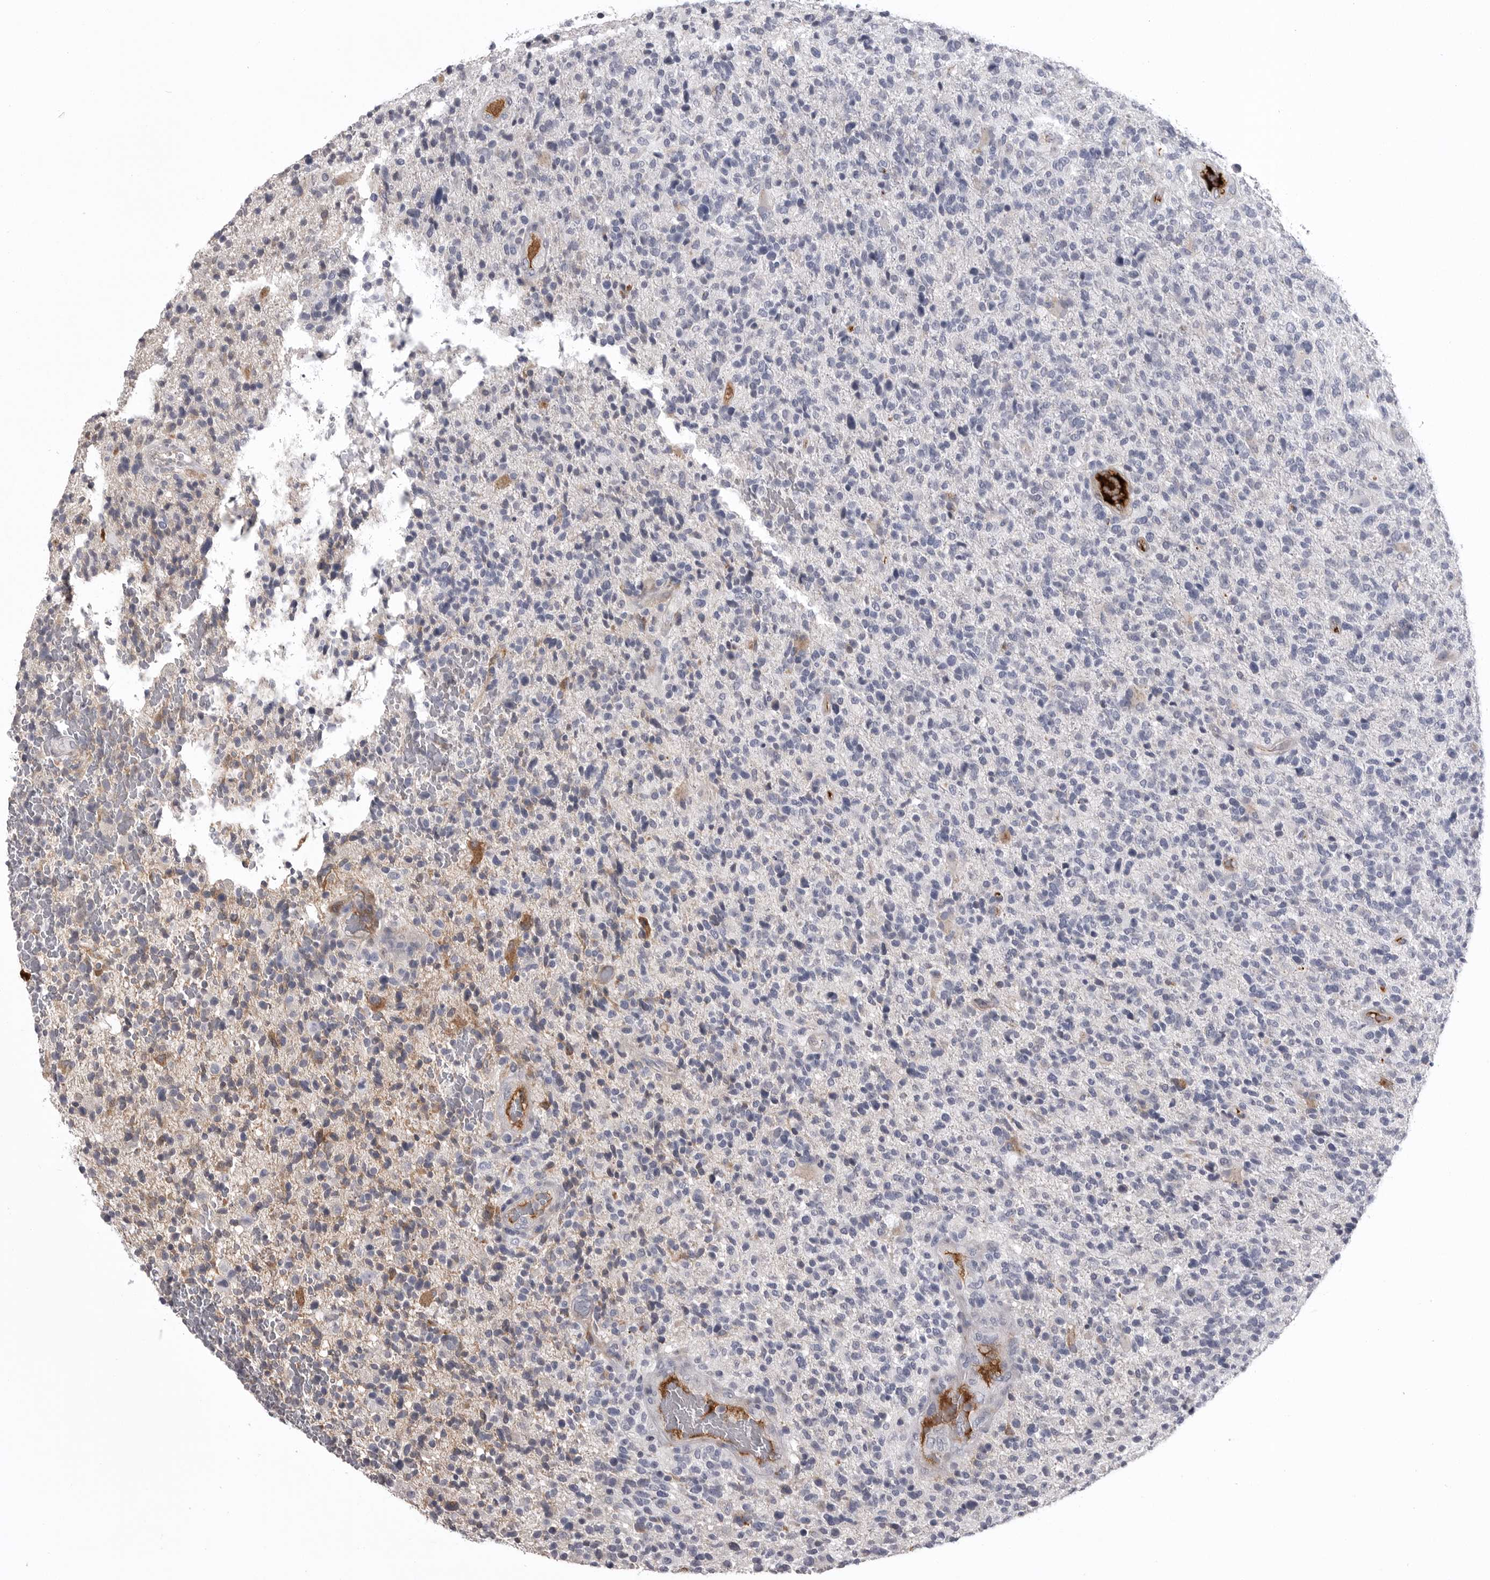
{"staining": {"intensity": "negative", "quantity": "none", "location": "none"}, "tissue": "glioma", "cell_type": "Tumor cells", "image_type": "cancer", "snomed": [{"axis": "morphology", "description": "Glioma, malignant, High grade"}, {"axis": "topography", "description": "Brain"}], "caption": "Photomicrograph shows no significant protein staining in tumor cells of glioma. (DAB (3,3'-diaminobenzidine) immunohistochemistry (IHC), high magnification).", "gene": "SERPING1", "patient": {"sex": "male", "age": 72}}